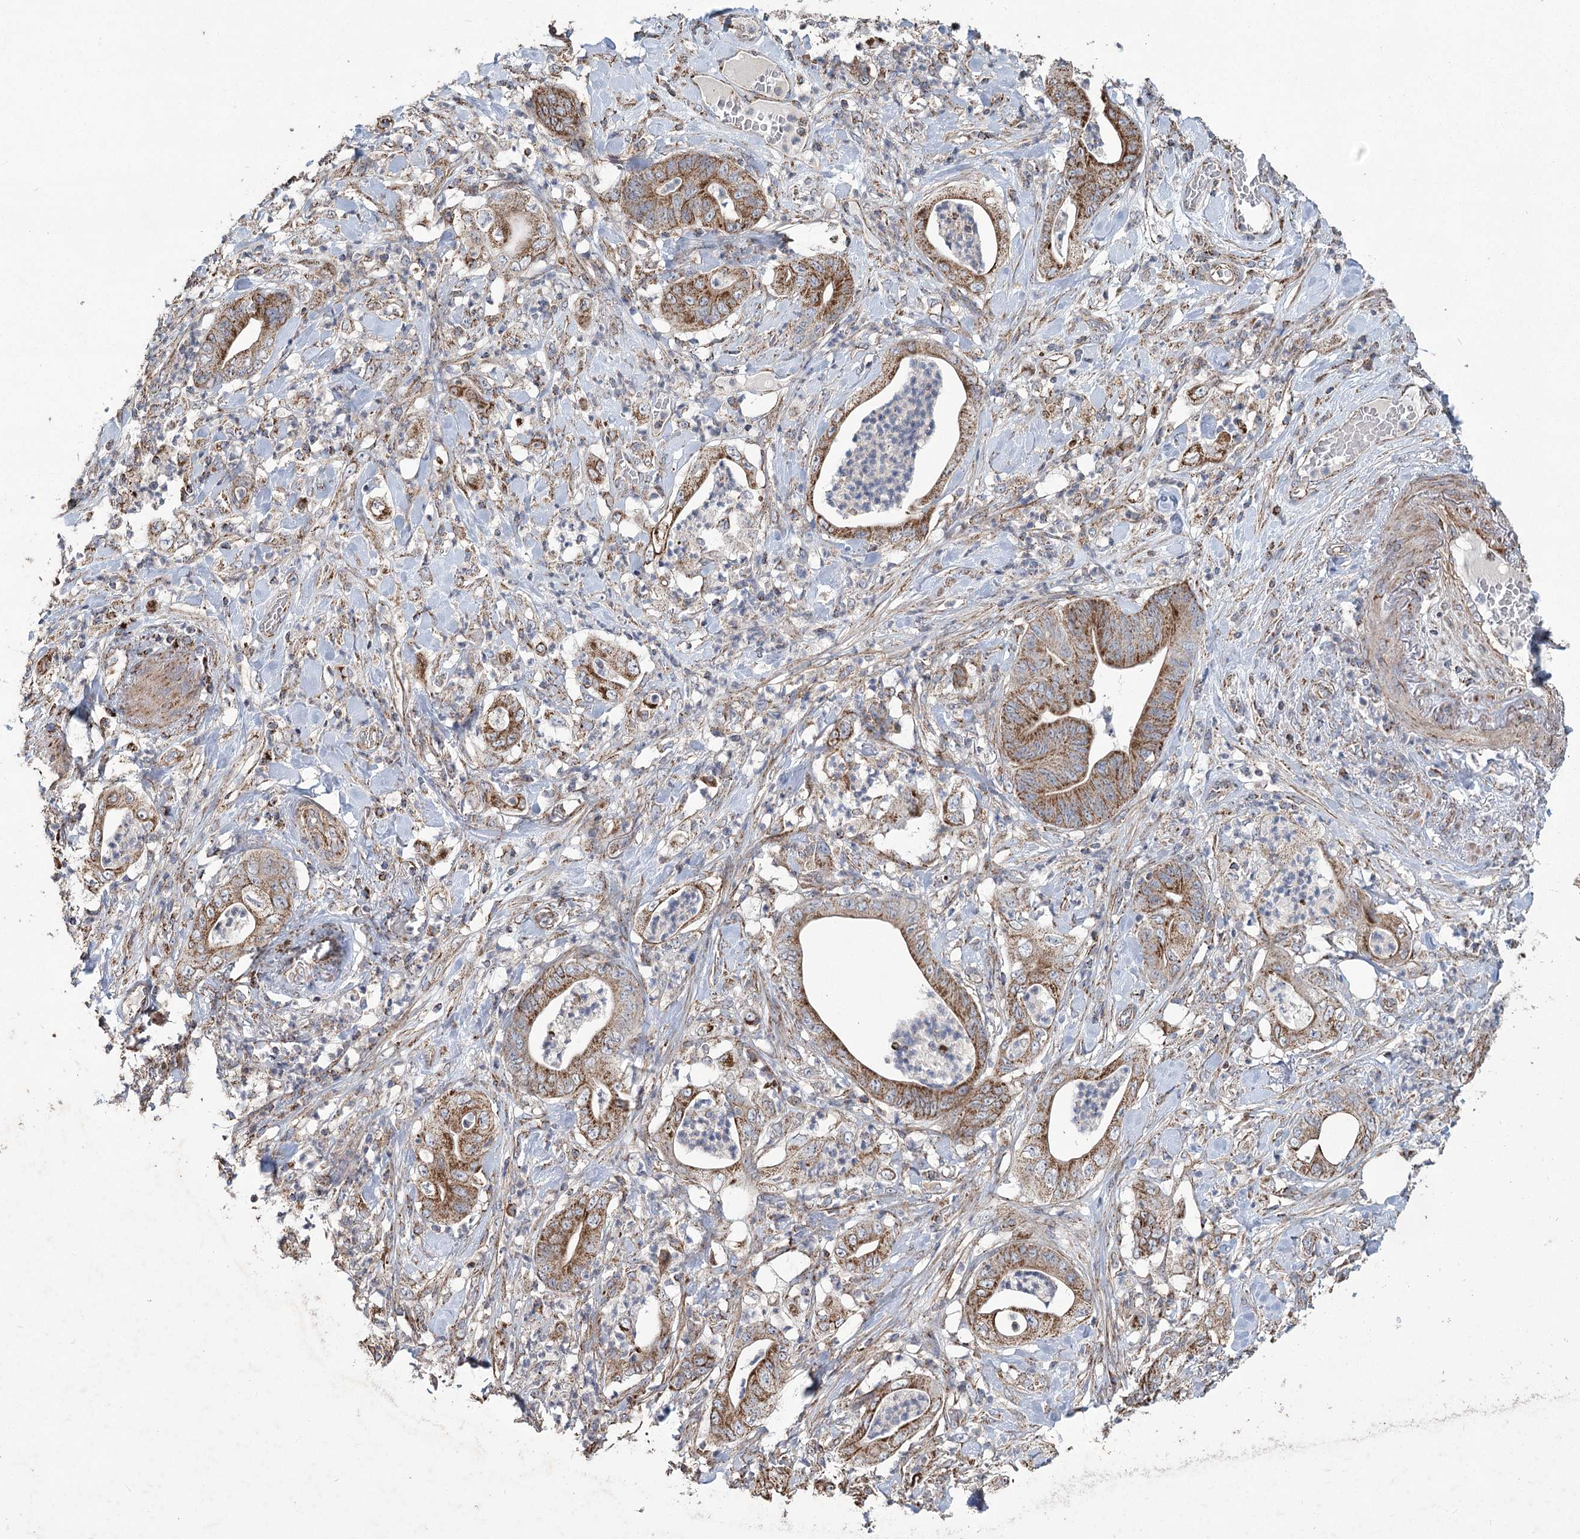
{"staining": {"intensity": "strong", "quantity": ">75%", "location": "cytoplasmic/membranous"}, "tissue": "stomach cancer", "cell_type": "Tumor cells", "image_type": "cancer", "snomed": [{"axis": "morphology", "description": "Adenocarcinoma, NOS"}, {"axis": "topography", "description": "Stomach"}], "caption": "Adenocarcinoma (stomach) stained for a protein shows strong cytoplasmic/membranous positivity in tumor cells.", "gene": "RANBP3L", "patient": {"sex": "female", "age": 73}}